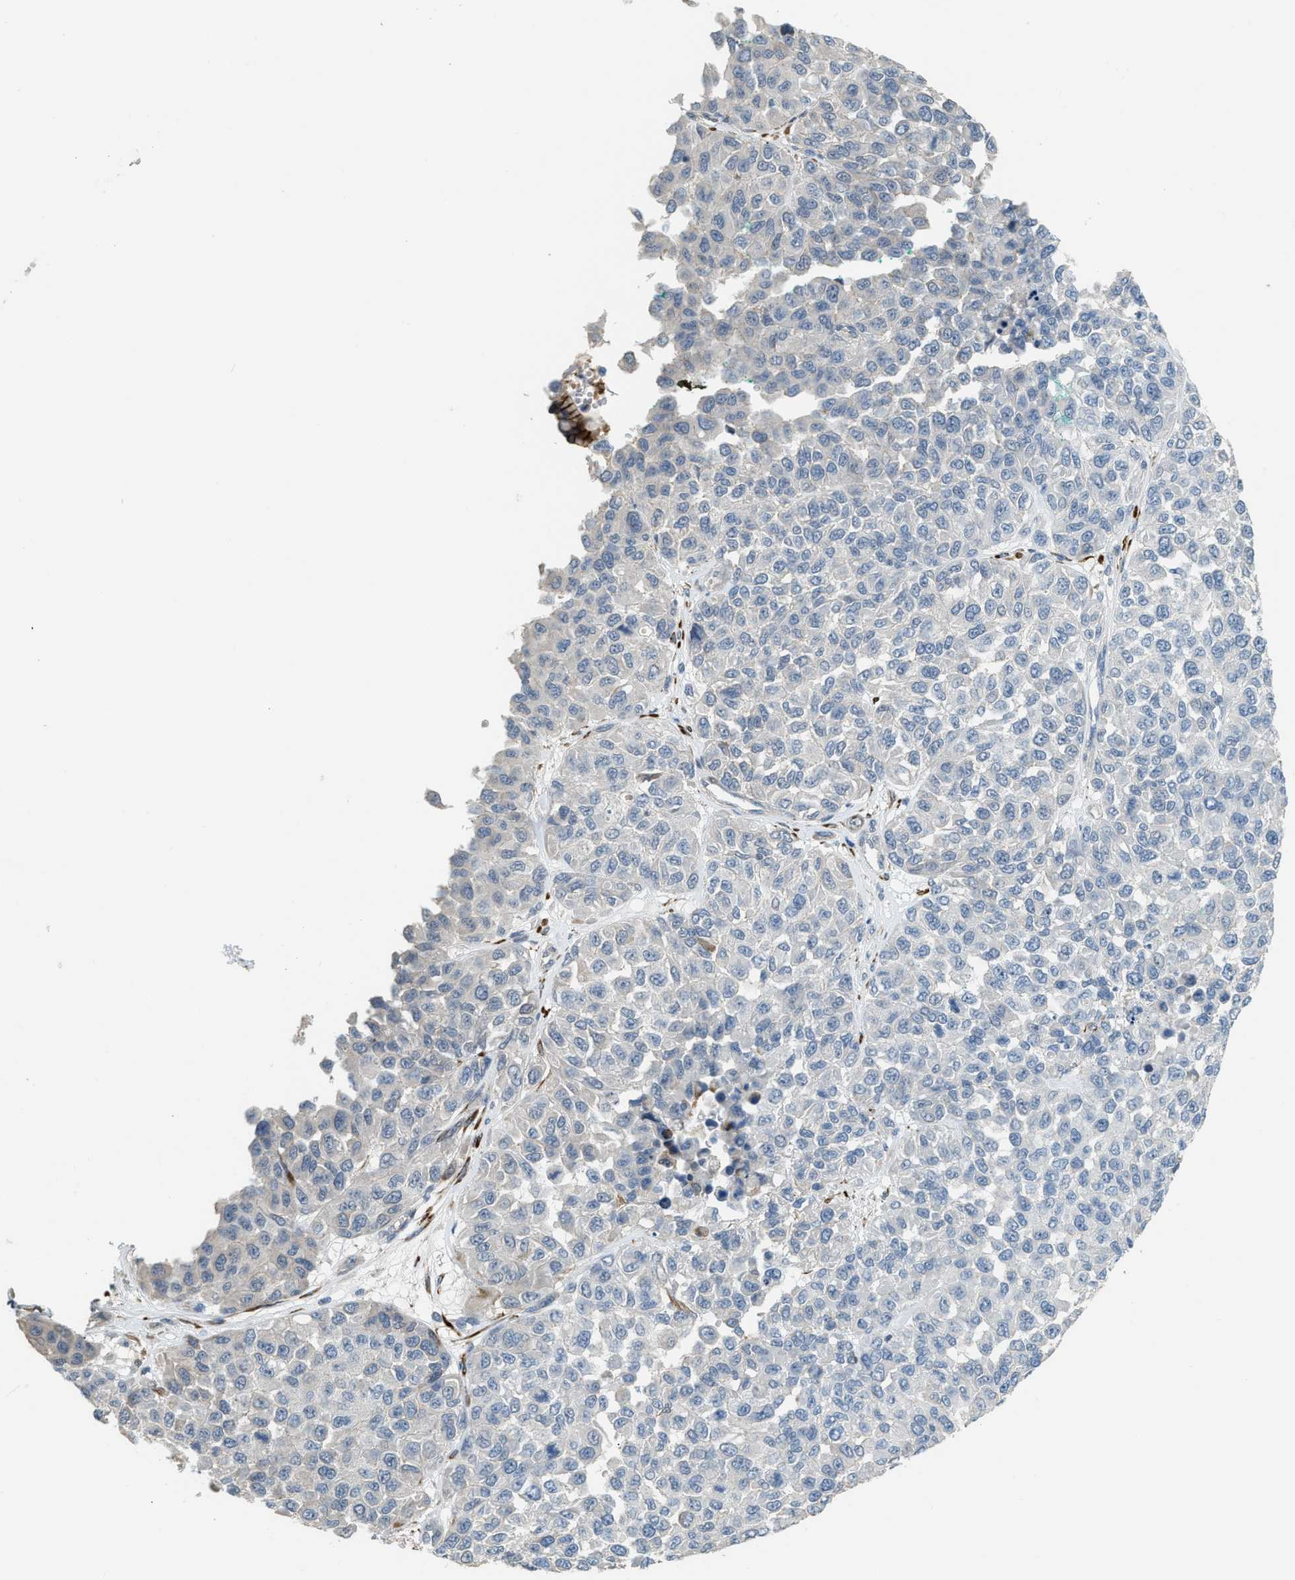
{"staining": {"intensity": "negative", "quantity": "none", "location": "none"}, "tissue": "melanoma", "cell_type": "Tumor cells", "image_type": "cancer", "snomed": [{"axis": "morphology", "description": "Malignant melanoma, NOS"}, {"axis": "topography", "description": "Skin"}], "caption": "Tumor cells are negative for protein expression in human malignant melanoma.", "gene": "TMEM154", "patient": {"sex": "male", "age": 62}}